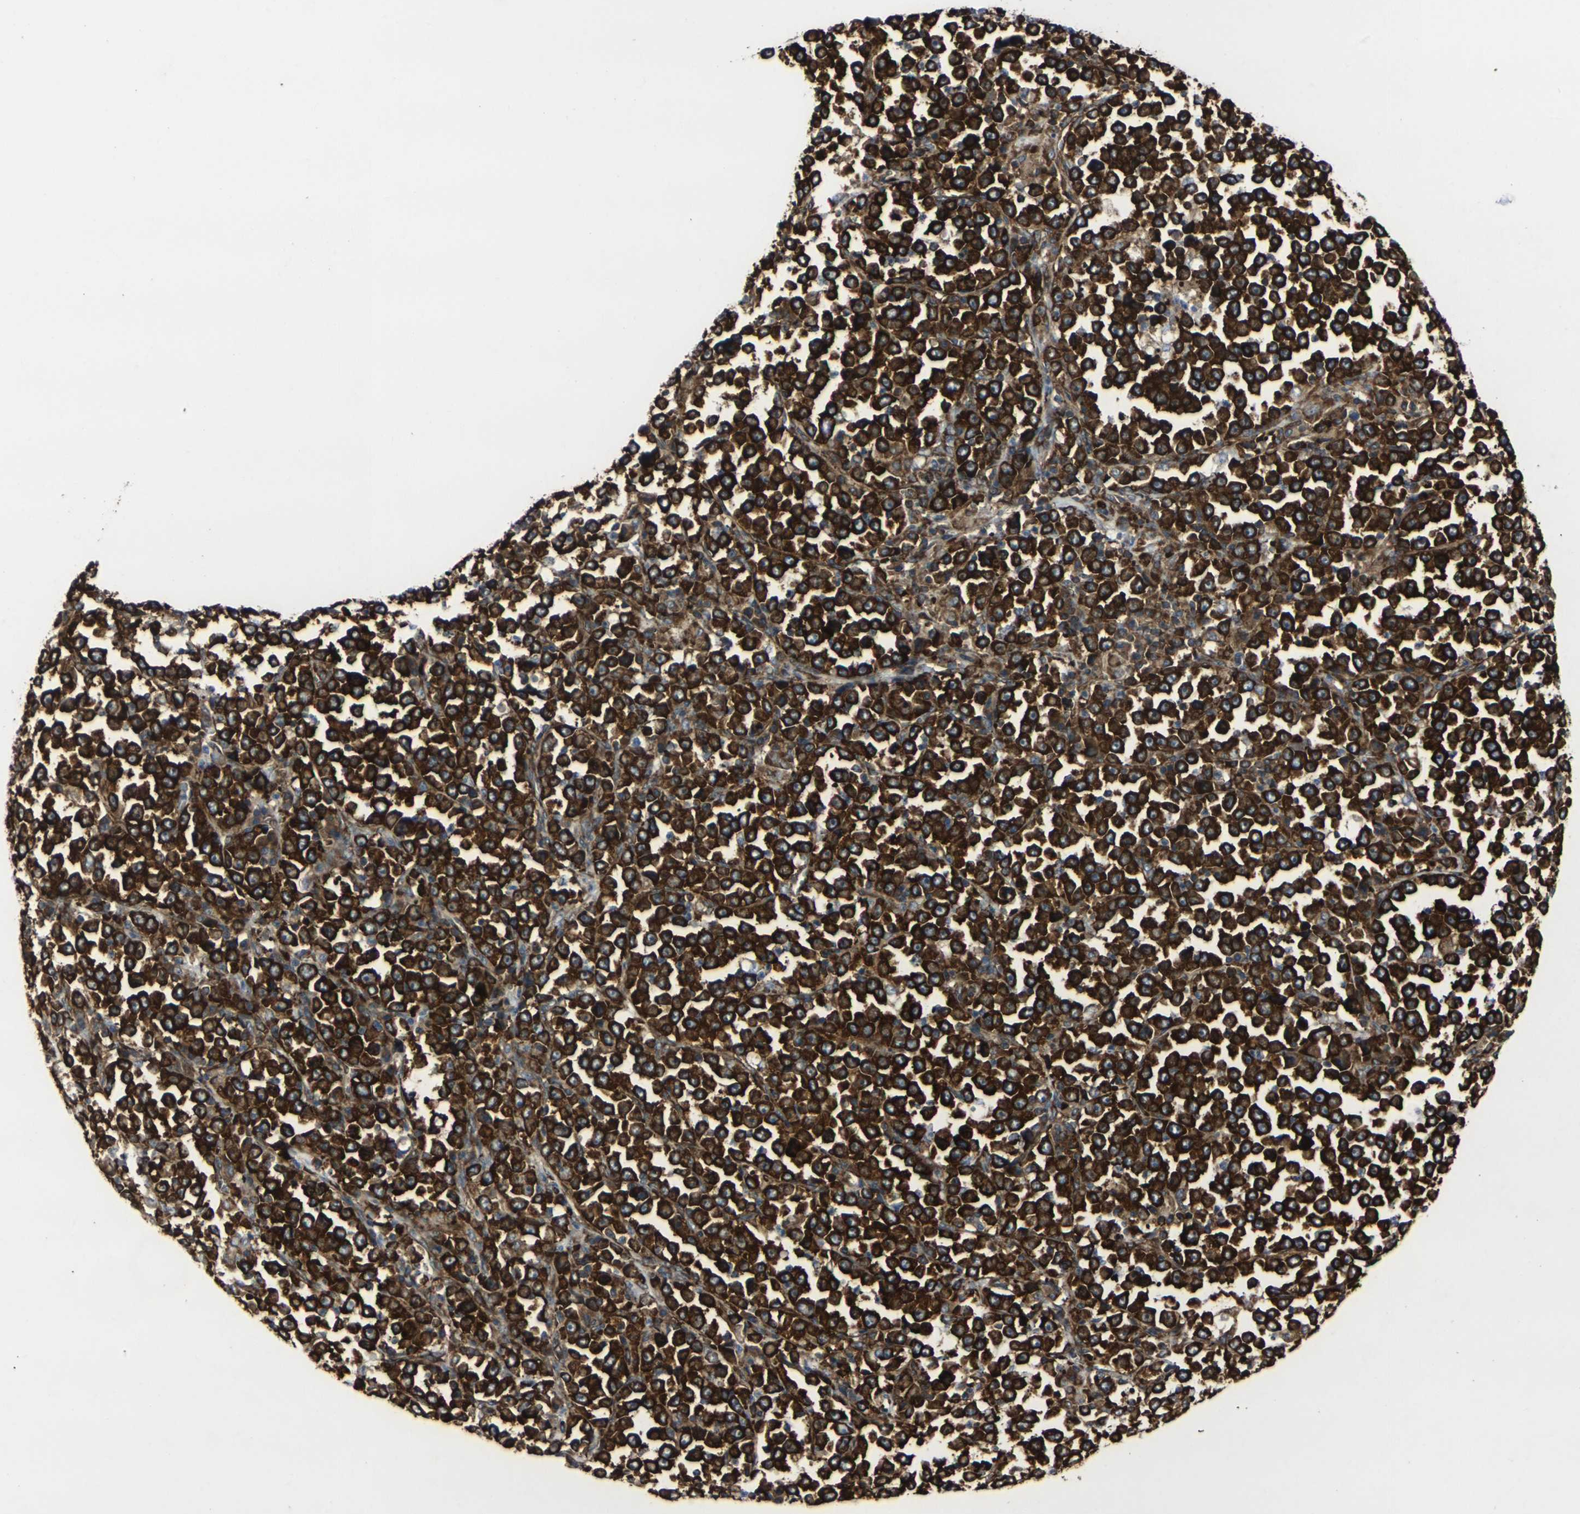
{"staining": {"intensity": "strong", "quantity": ">75%", "location": "cytoplasmic/membranous"}, "tissue": "stomach cancer", "cell_type": "Tumor cells", "image_type": "cancer", "snomed": [{"axis": "morphology", "description": "Normal tissue, NOS"}, {"axis": "morphology", "description": "Adenocarcinoma, NOS"}, {"axis": "topography", "description": "Stomach, upper"}, {"axis": "topography", "description": "Stomach"}], "caption": "Protein staining by immunohistochemistry shows strong cytoplasmic/membranous positivity in about >75% of tumor cells in stomach cancer.", "gene": "MARCHF2", "patient": {"sex": "male", "age": 59}}